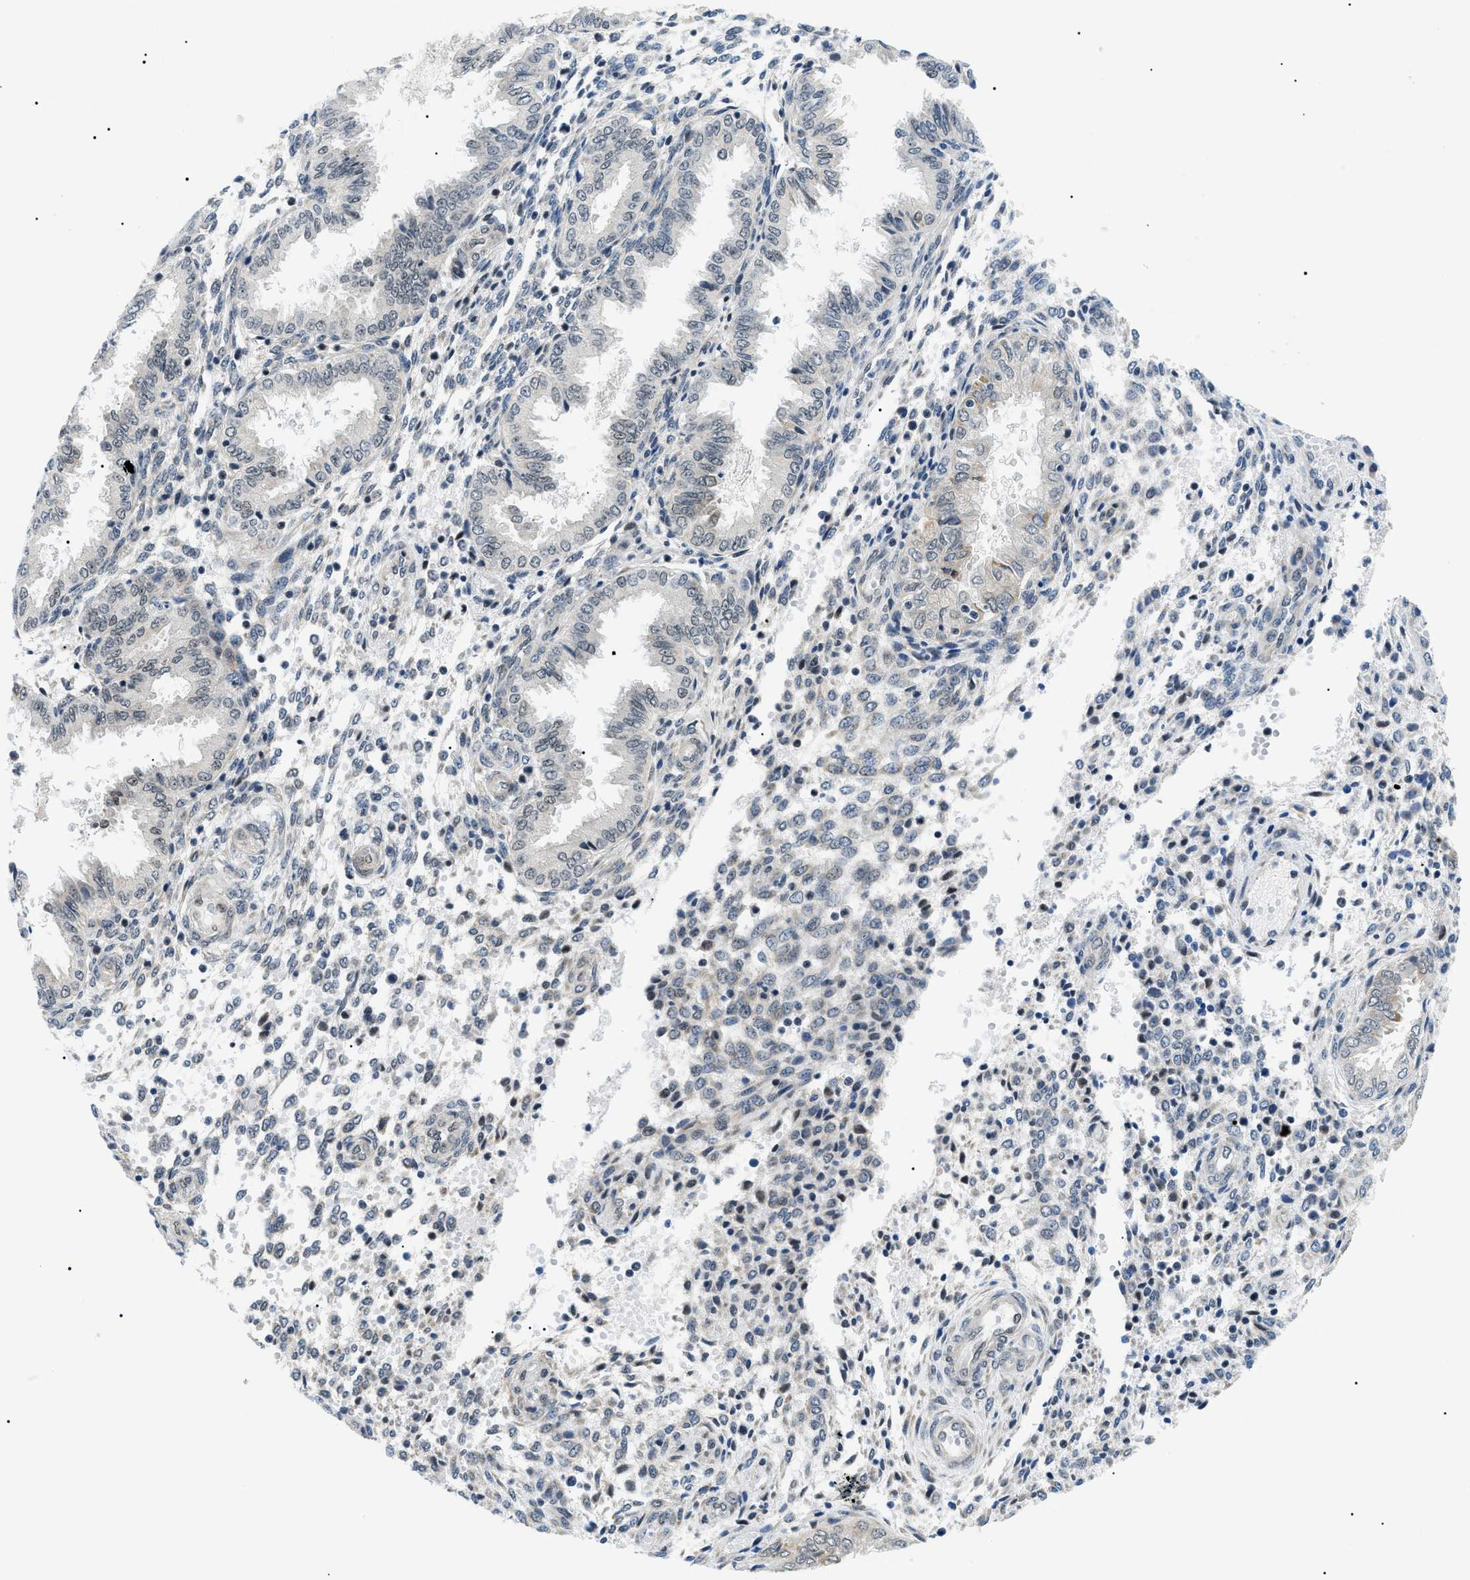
{"staining": {"intensity": "weak", "quantity": "<25%", "location": "nuclear"}, "tissue": "endometrium", "cell_type": "Cells in endometrial stroma", "image_type": "normal", "snomed": [{"axis": "morphology", "description": "Normal tissue, NOS"}, {"axis": "topography", "description": "Endometrium"}], "caption": "Immunohistochemistry histopathology image of unremarkable endometrium: endometrium stained with DAB displays no significant protein expression in cells in endometrial stroma.", "gene": "CWC25", "patient": {"sex": "female", "age": 33}}